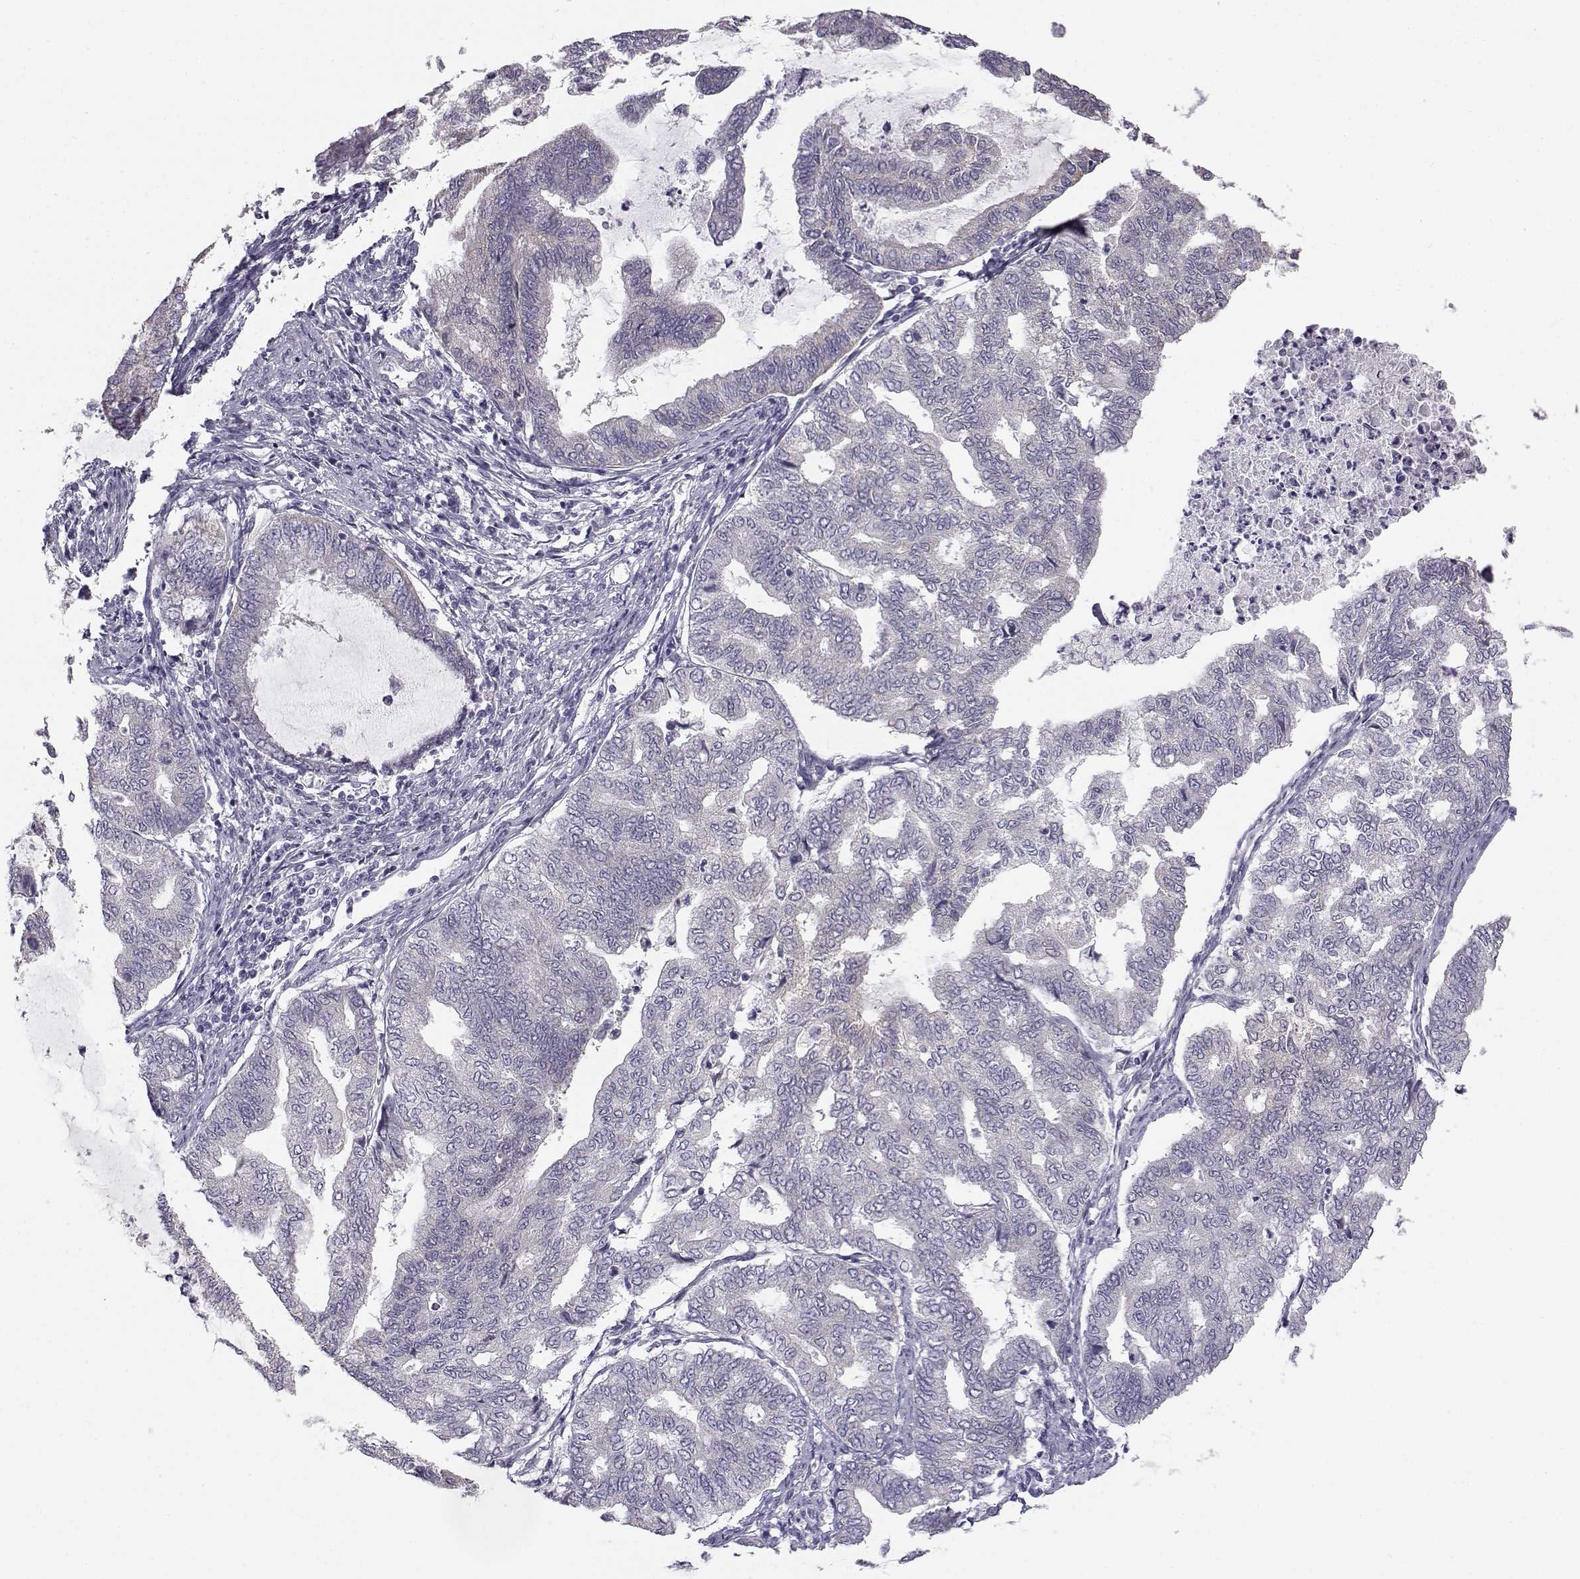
{"staining": {"intensity": "negative", "quantity": "none", "location": "none"}, "tissue": "endometrial cancer", "cell_type": "Tumor cells", "image_type": "cancer", "snomed": [{"axis": "morphology", "description": "Adenocarcinoma, NOS"}, {"axis": "topography", "description": "Endometrium"}], "caption": "This photomicrograph is of endometrial cancer stained with immunohistochemistry (IHC) to label a protein in brown with the nuclei are counter-stained blue. There is no staining in tumor cells.", "gene": "KCNMB4", "patient": {"sex": "female", "age": 79}}